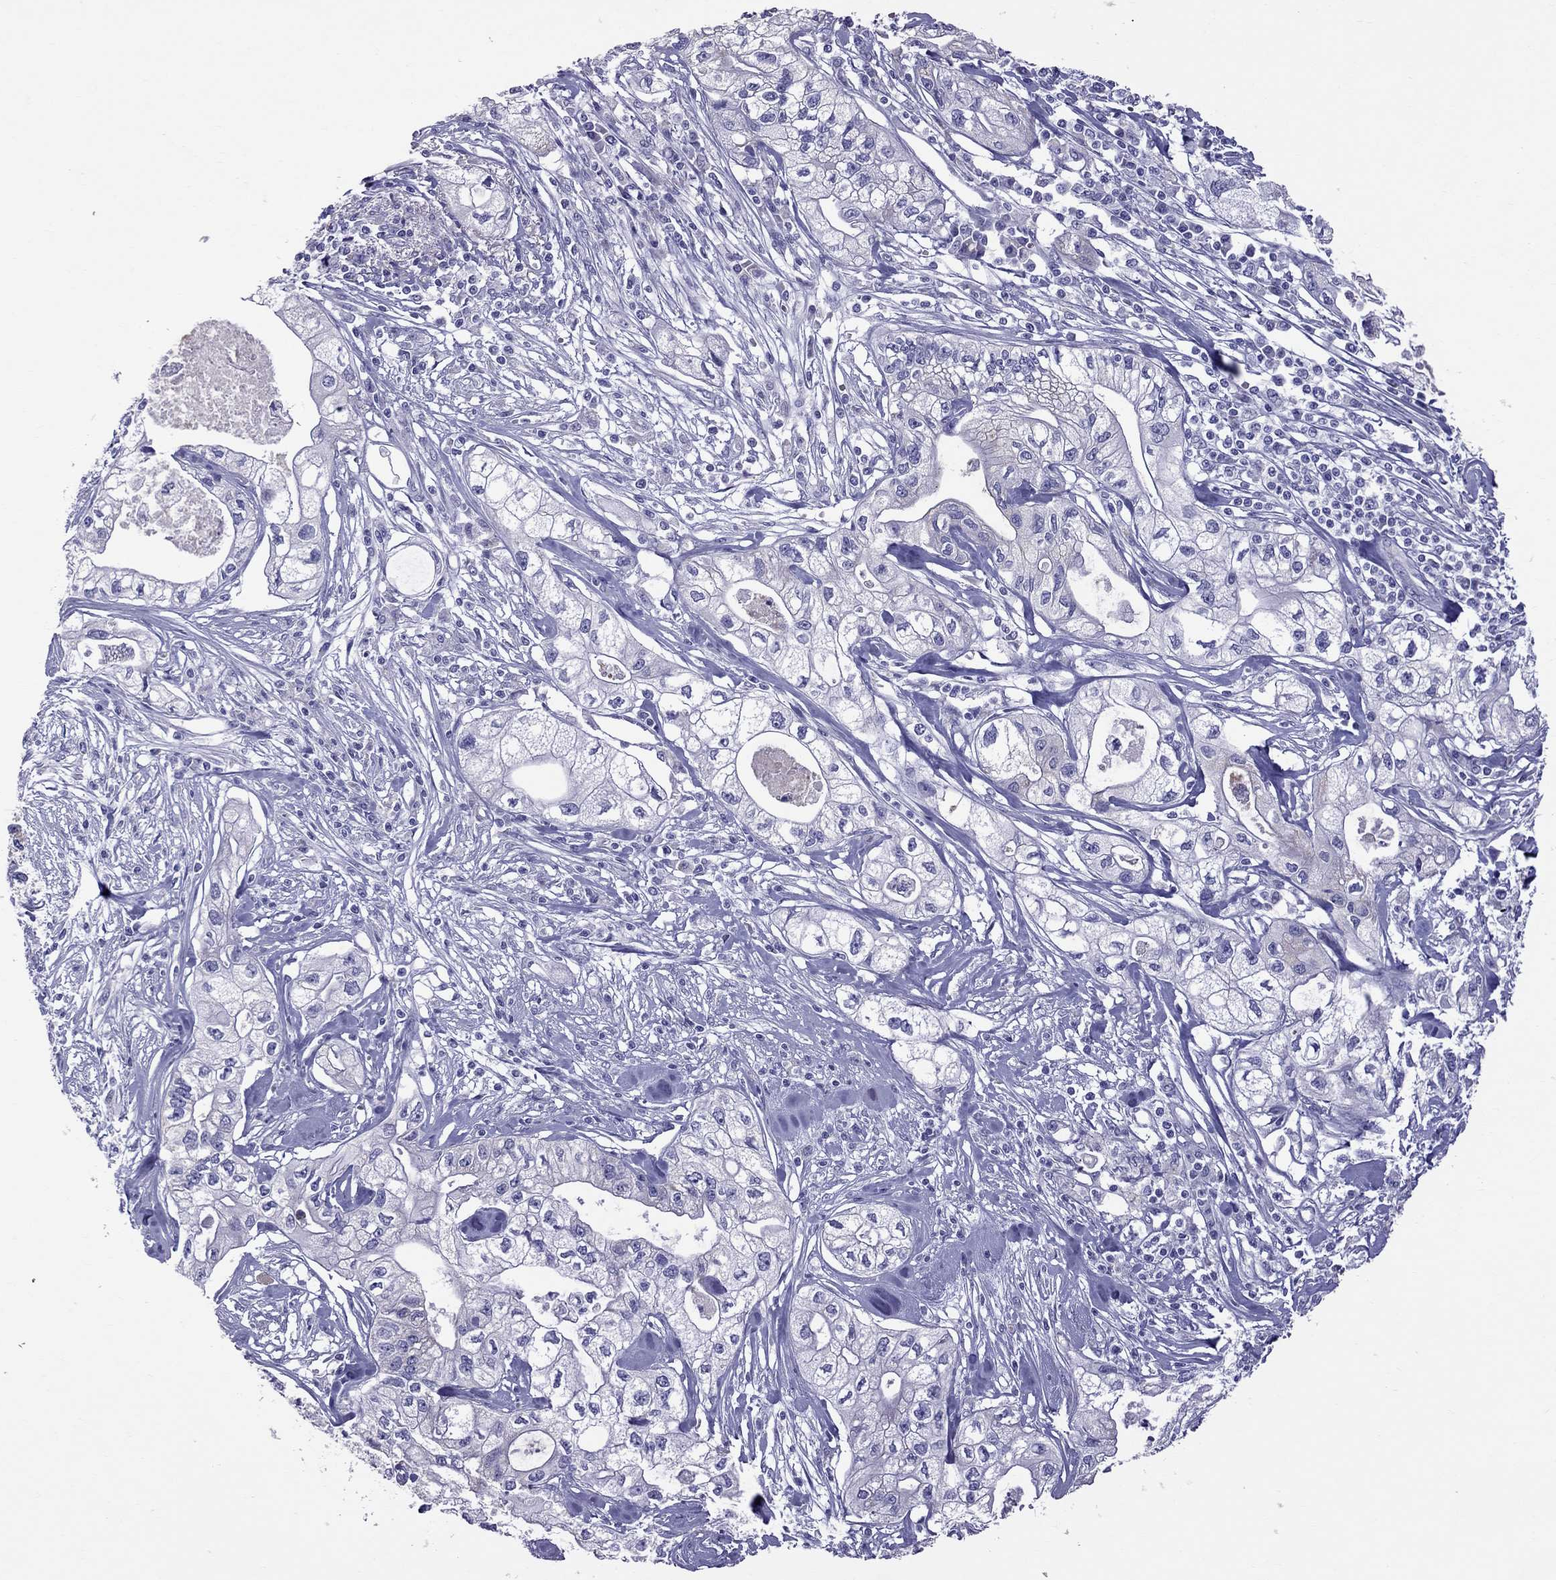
{"staining": {"intensity": "negative", "quantity": "none", "location": "none"}, "tissue": "pancreatic cancer", "cell_type": "Tumor cells", "image_type": "cancer", "snomed": [{"axis": "morphology", "description": "Adenocarcinoma, NOS"}, {"axis": "topography", "description": "Pancreas"}], "caption": "This is an IHC image of human pancreatic cancer (adenocarcinoma). There is no staining in tumor cells.", "gene": "TTLL13", "patient": {"sex": "male", "age": 70}}